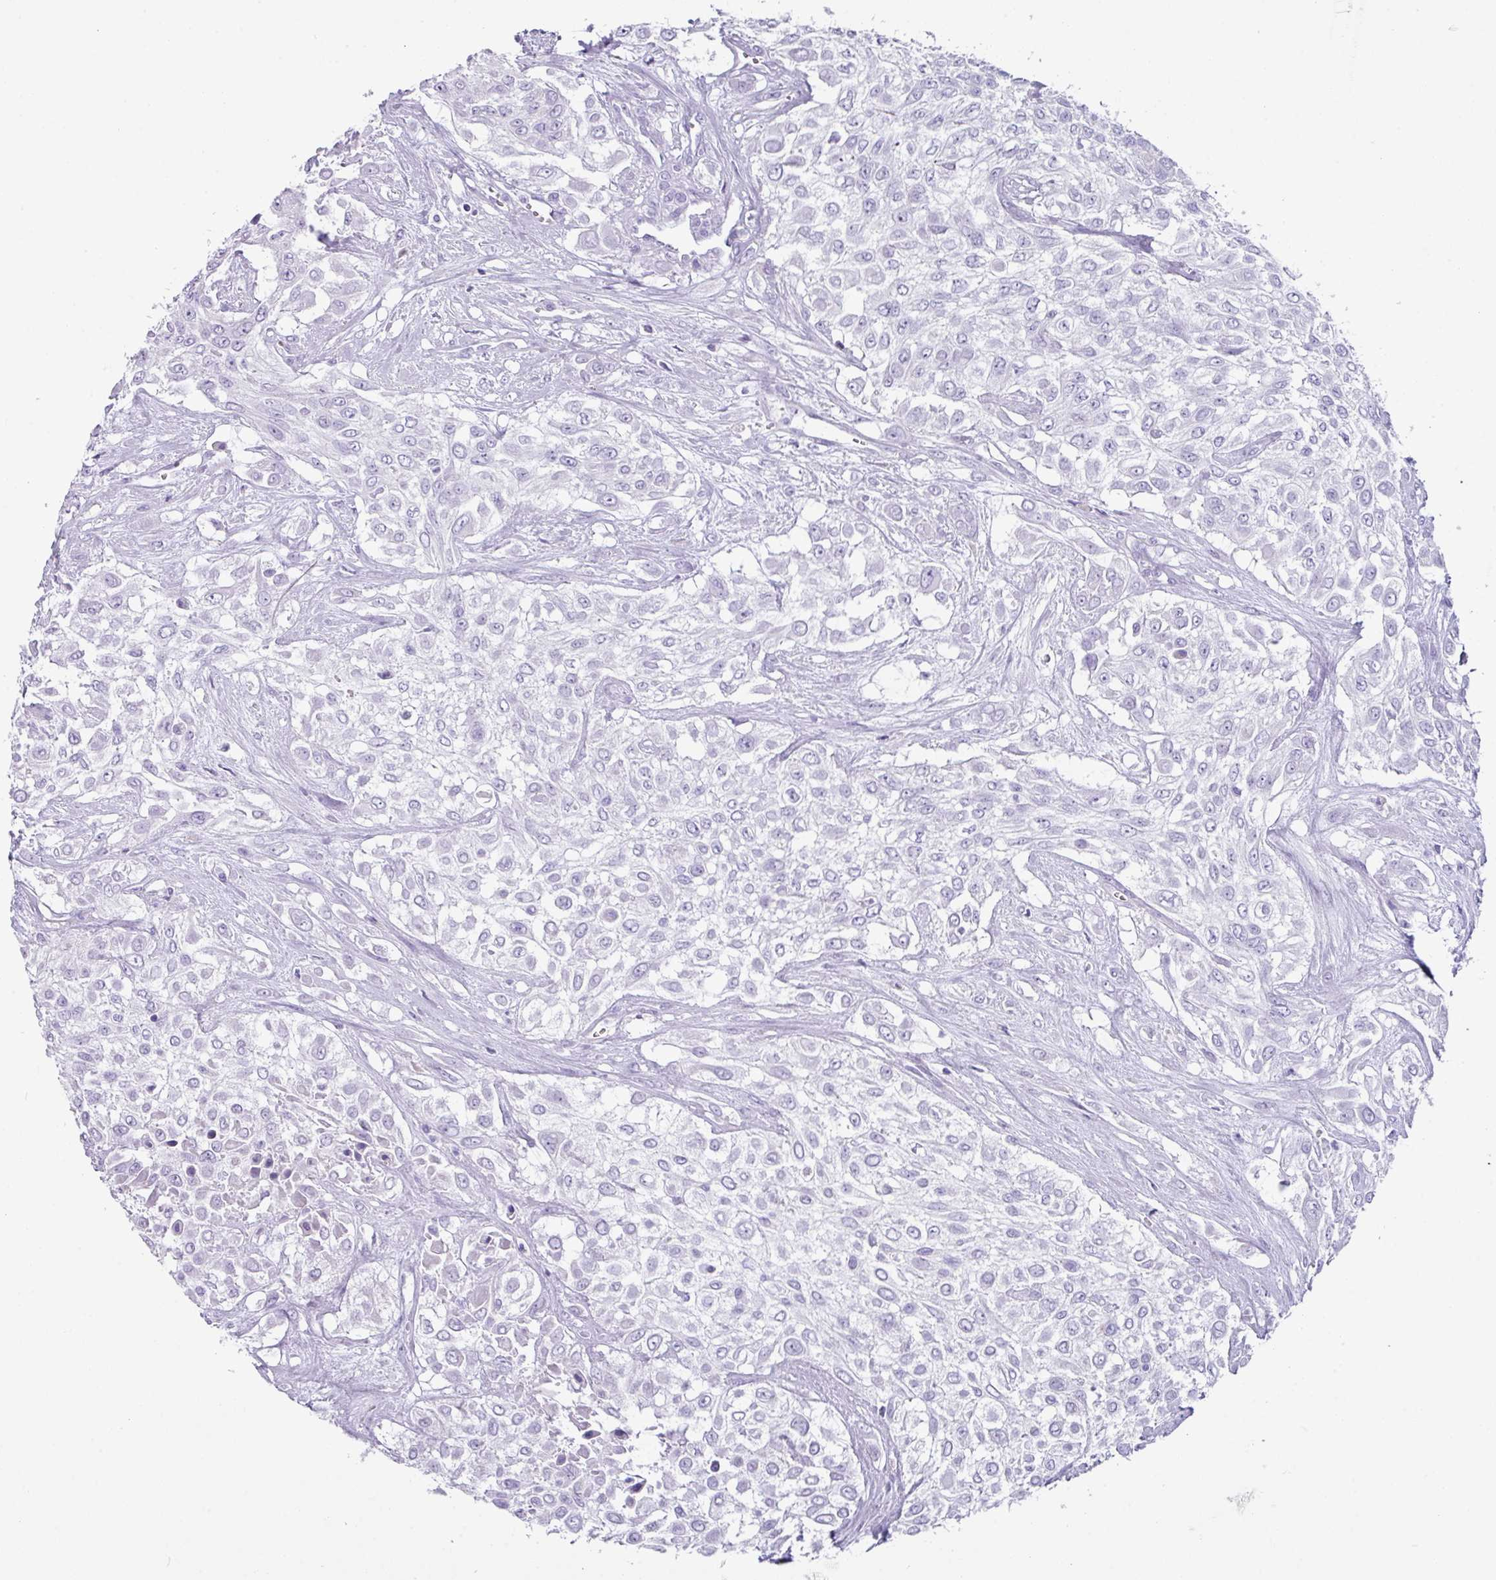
{"staining": {"intensity": "negative", "quantity": "none", "location": "none"}, "tissue": "urothelial cancer", "cell_type": "Tumor cells", "image_type": "cancer", "snomed": [{"axis": "morphology", "description": "Urothelial carcinoma, High grade"}, {"axis": "topography", "description": "Urinary bladder"}], "caption": "DAB (3,3'-diaminobenzidine) immunohistochemical staining of high-grade urothelial carcinoma reveals no significant expression in tumor cells.", "gene": "NCCRP1", "patient": {"sex": "male", "age": 57}}